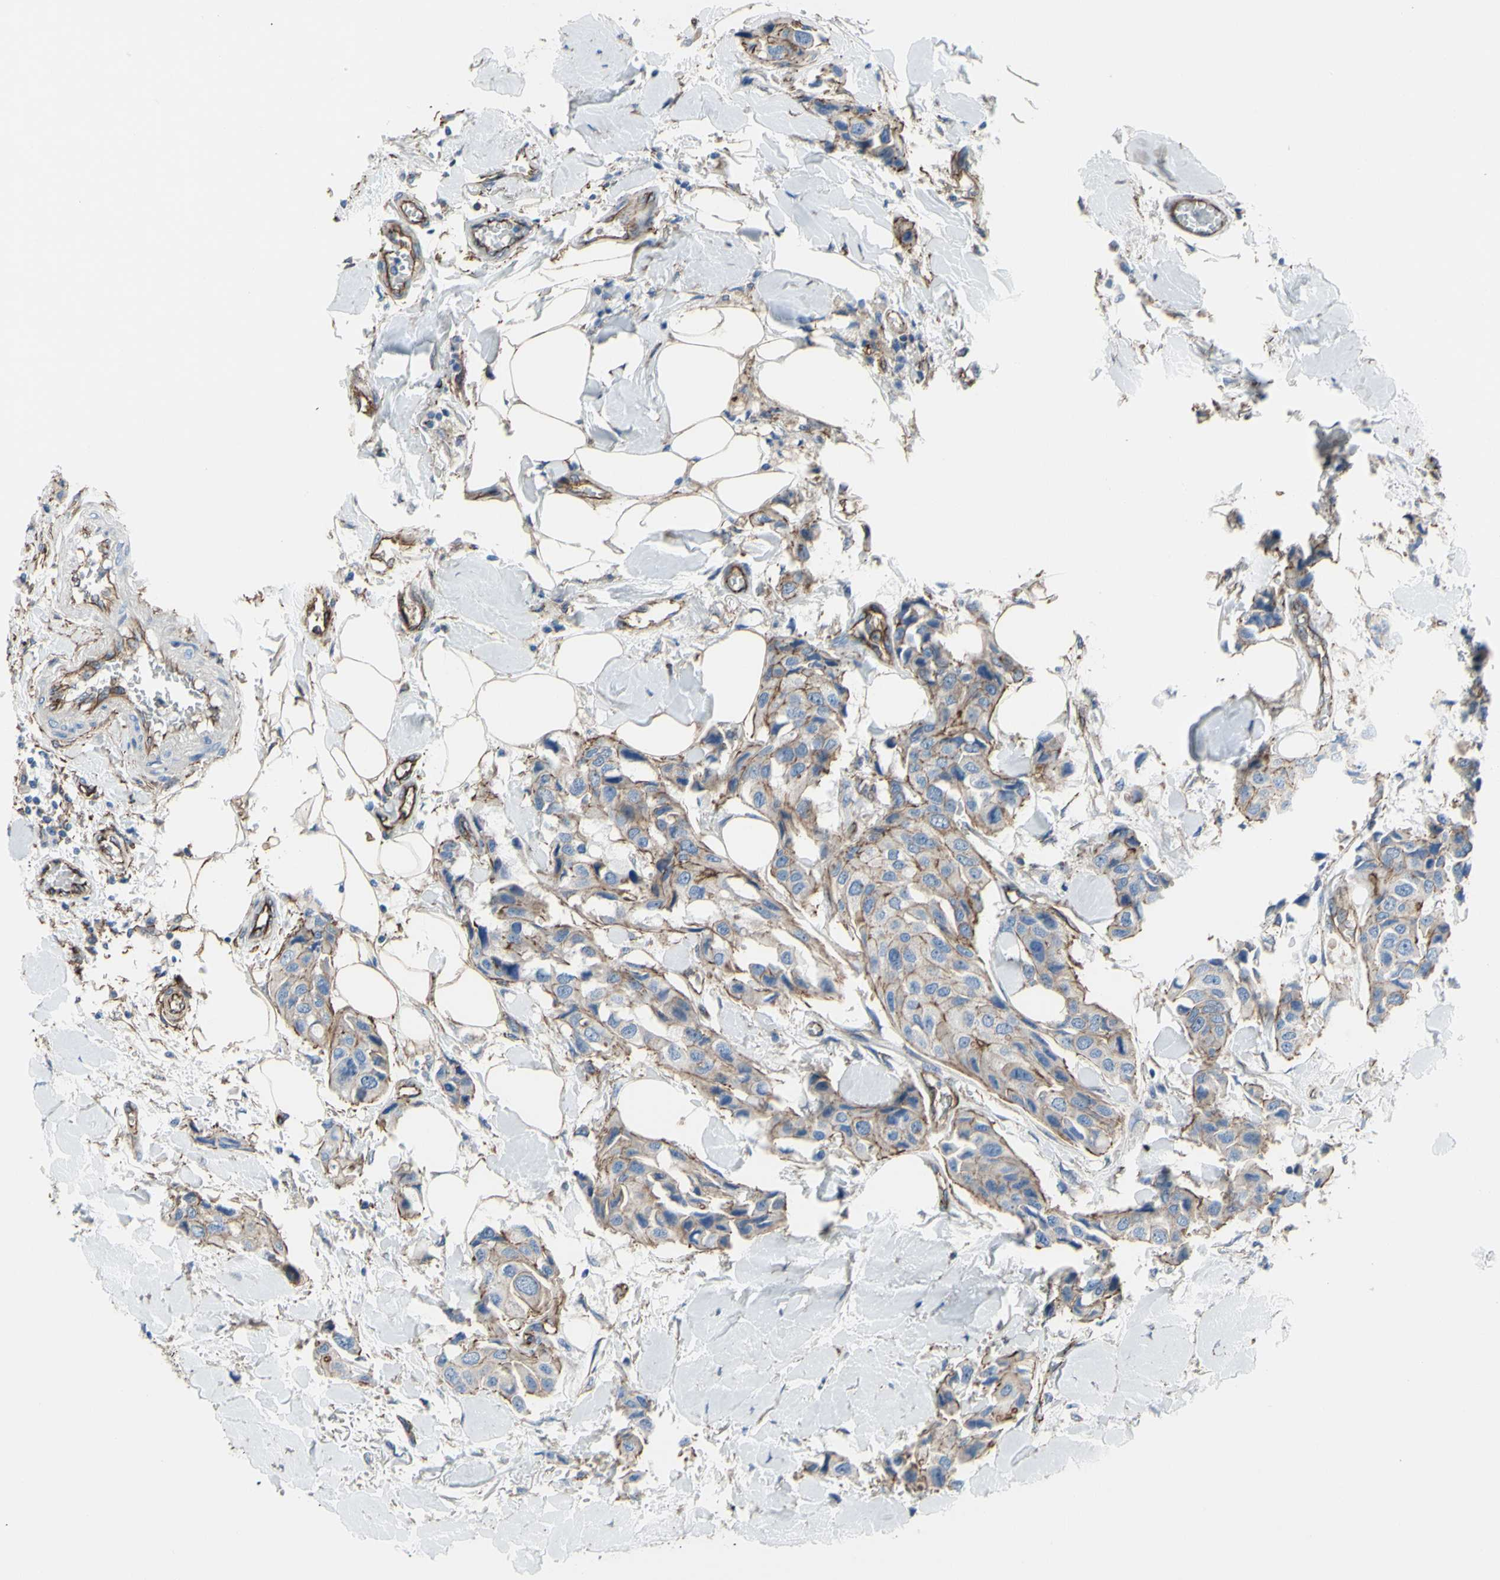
{"staining": {"intensity": "moderate", "quantity": ">75%", "location": "cytoplasmic/membranous"}, "tissue": "breast cancer", "cell_type": "Tumor cells", "image_type": "cancer", "snomed": [{"axis": "morphology", "description": "Duct carcinoma"}, {"axis": "topography", "description": "Breast"}], "caption": "This is a micrograph of immunohistochemistry staining of breast cancer (infiltrating ductal carcinoma), which shows moderate positivity in the cytoplasmic/membranous of tumor cells.", "gene": "TPBG", "patient": {"sex": "female", "age": 80}}